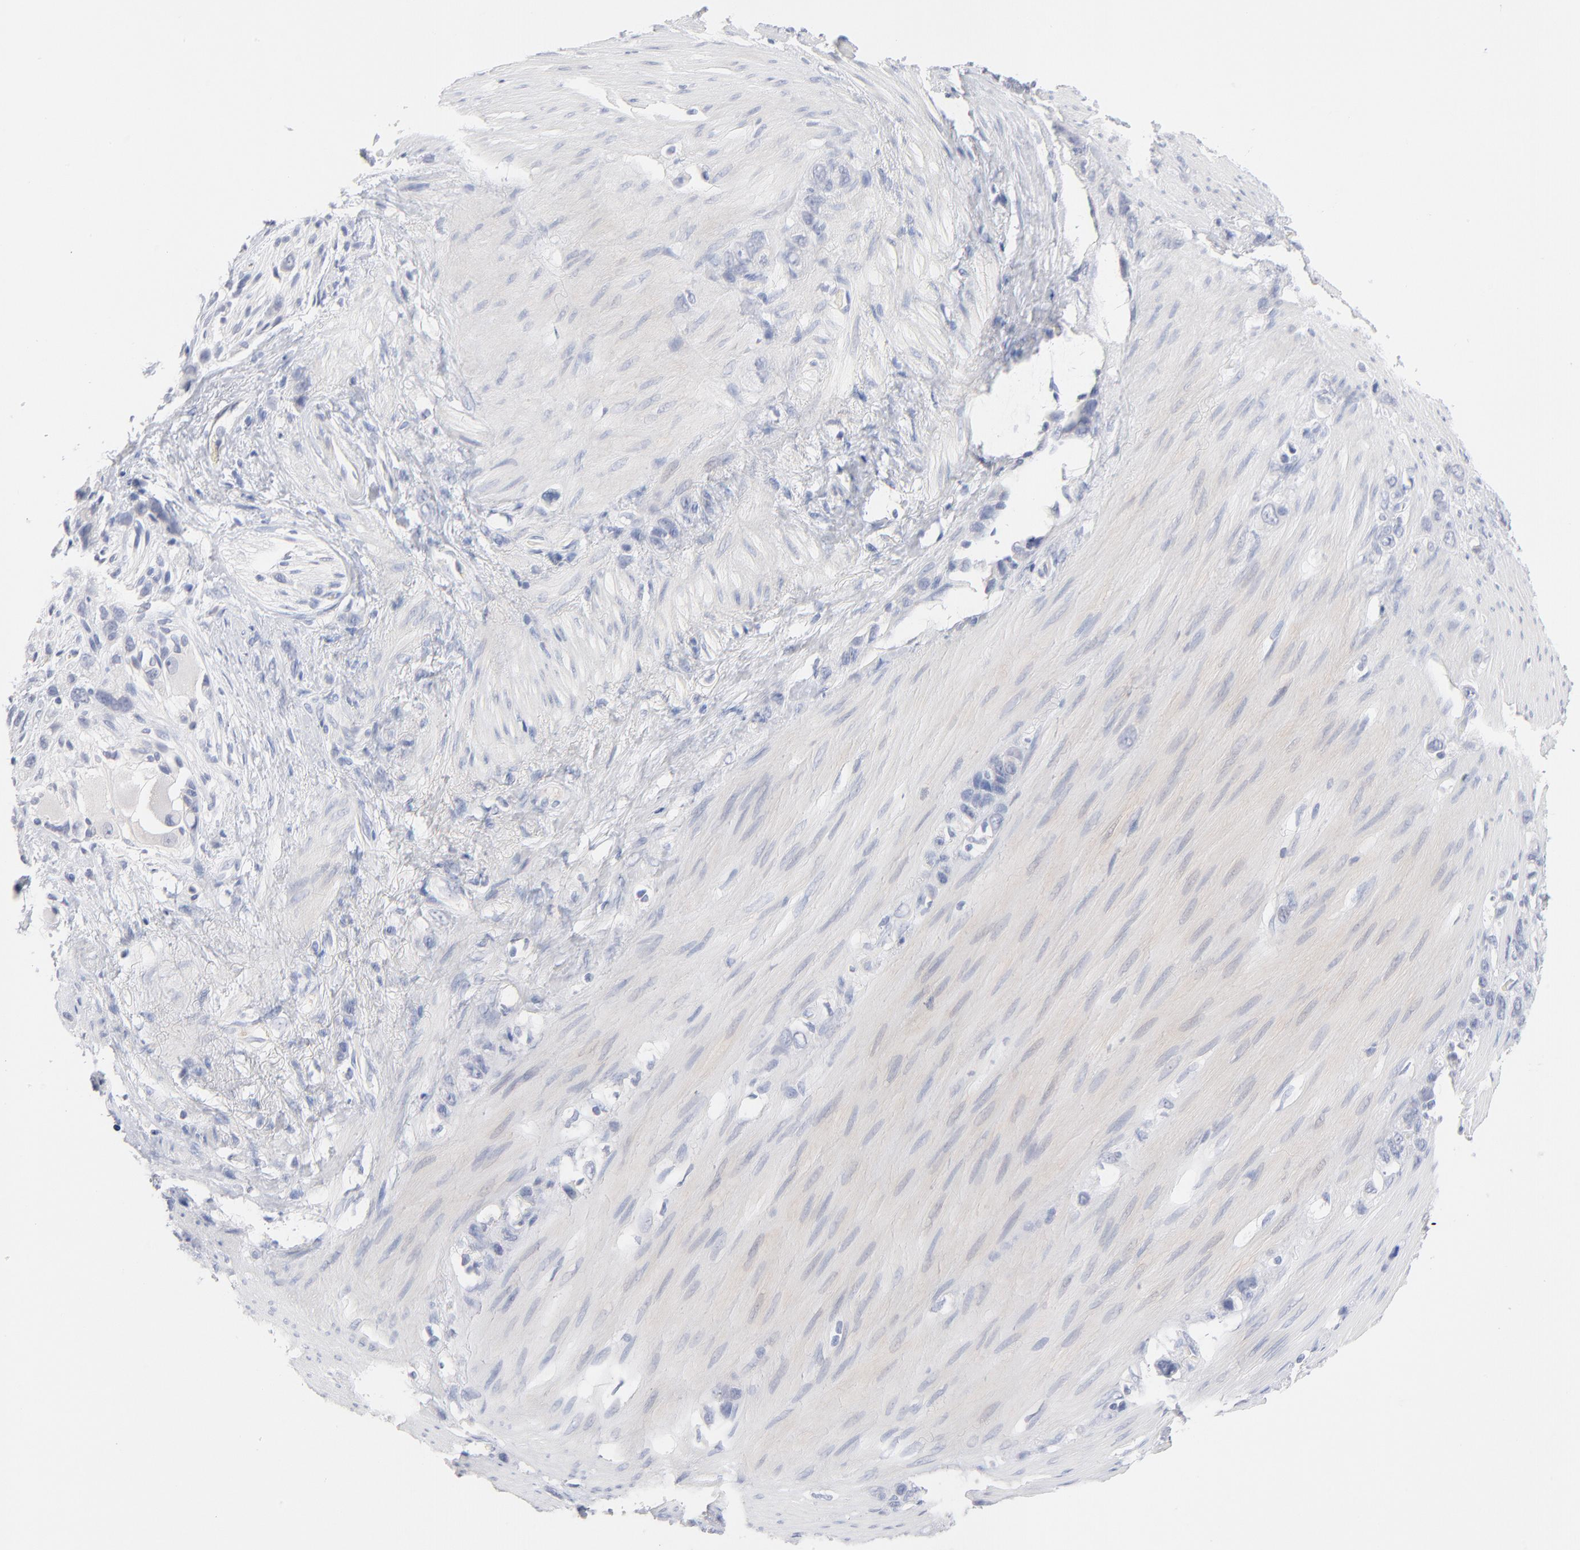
{"staining": {"intensity": "negative", "quantity": "none", "location": "none"}, "tissue": "stomach cancer", "cell_type": "Tumor cells", "image_type": "cancer", "snomed": [{"axis": "morphology", "description": "Normal tissue, NOS"}, {"axis": "morphology", "description": "Adenocarcinoma, NOS"}, {"axis": "morphology", "description": "Adenocarcinoma, High grade"}, {"axis": "topography", "description": "Stomach, upper"}, {"axis": "topography", "description": "Stomach"}], "caption": "A micrograph of human adenocarcinoma (stomach) is negative for staining in tumor cells.", "gene": "F12", "patient": {"sex": "female", "age": 65}}